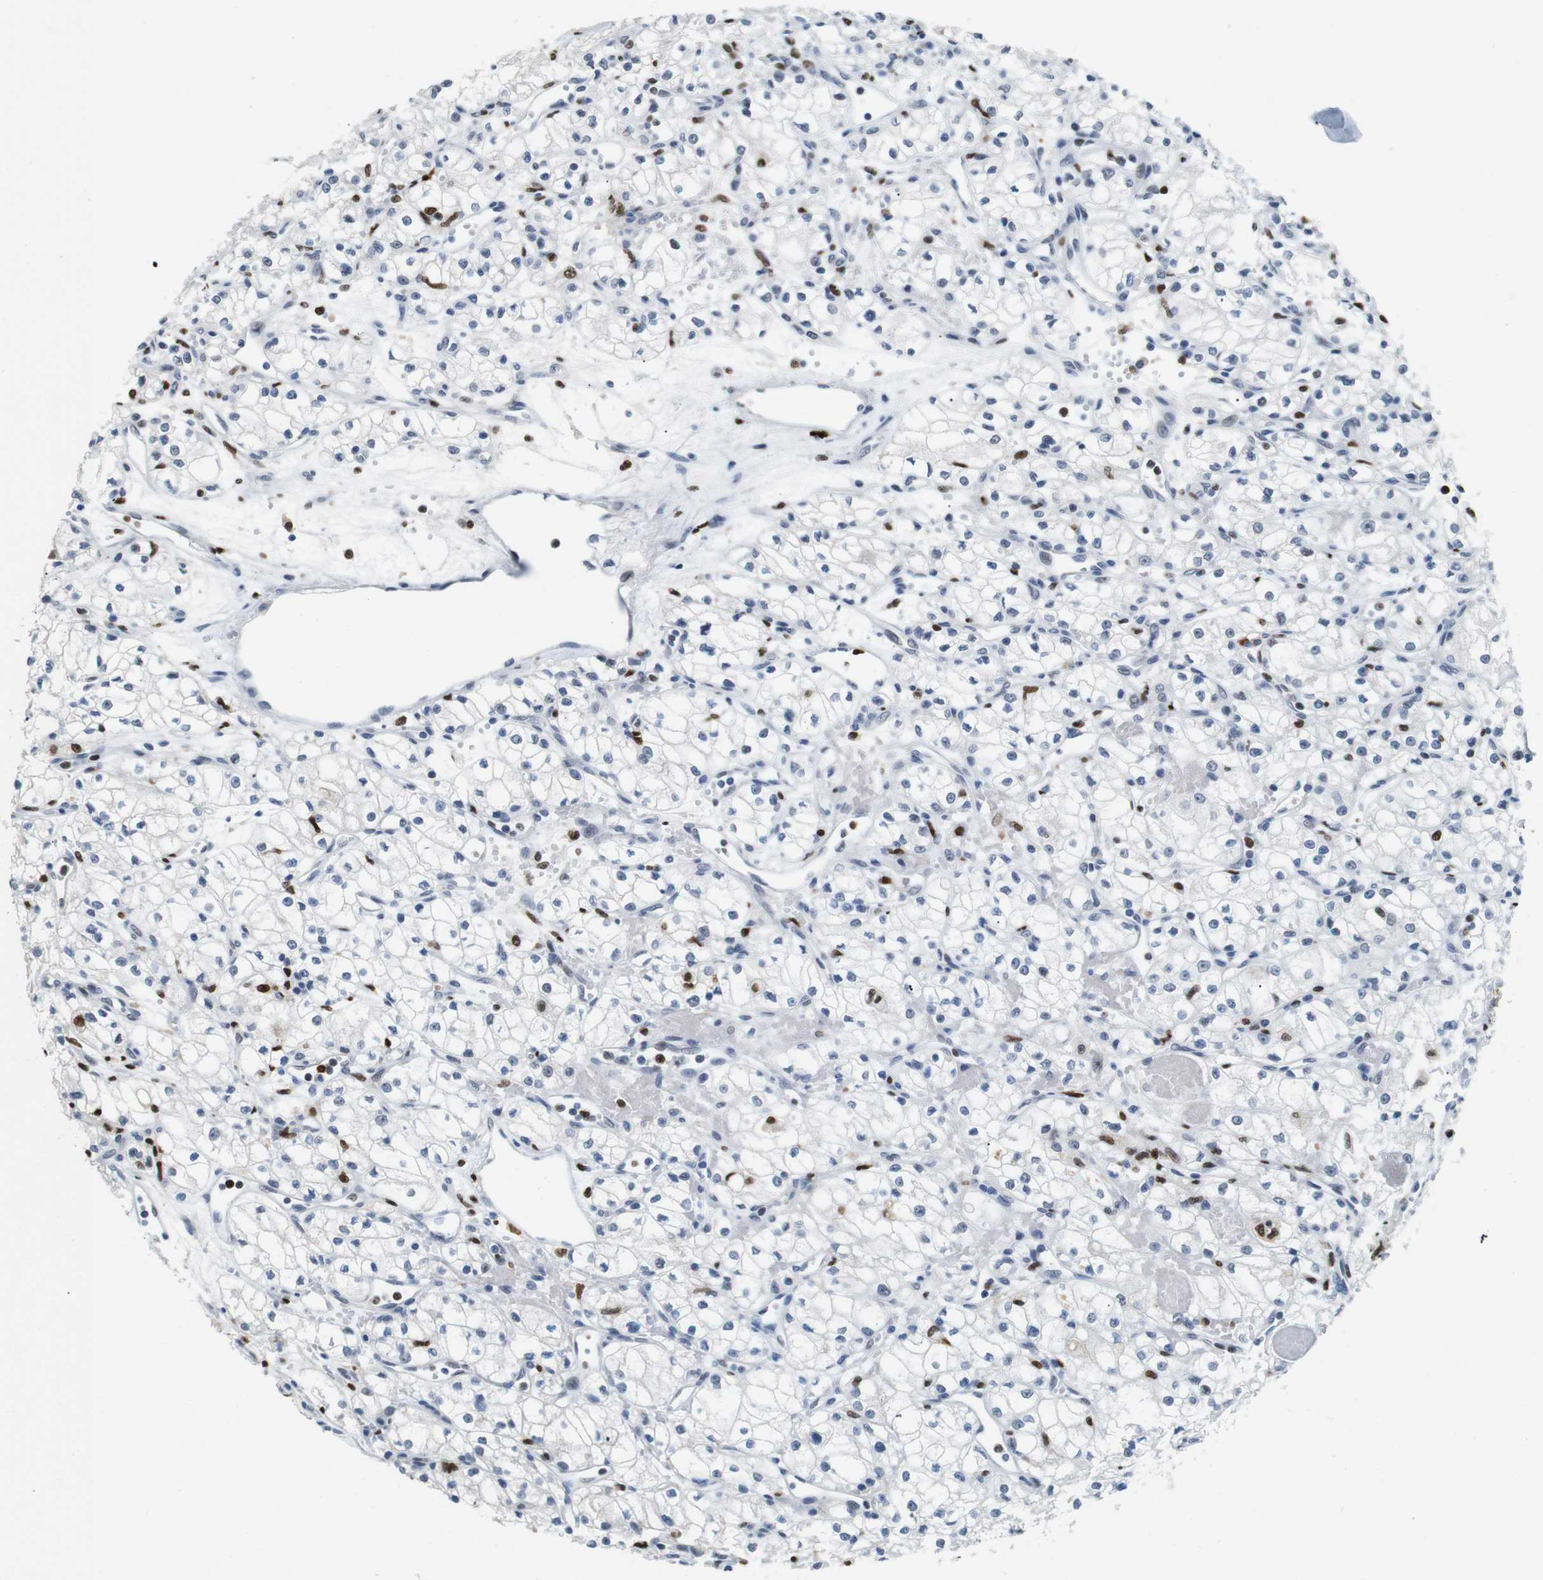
{"staining": {"intensity": "negative", "quantity": "none", "location": "none"}, "tissue": "renal cancer", "cell_type": "Tumor cells", "image_type": "cancer", "snomed": [{"axis": "morphology", "description": "Normal tissue, NOS"}, {"axis": "morphology", "description": "Adenocarcinoma, NOS"}, {"axis": "topography", "description": "Kidney"}], "caption": "Histopathology image shows no protein positivity in tumor cells of renal cancer (adenocarcinoma) tissue.", "gene": "IRF8", "patient": {"sex": "male", "age": 59}}